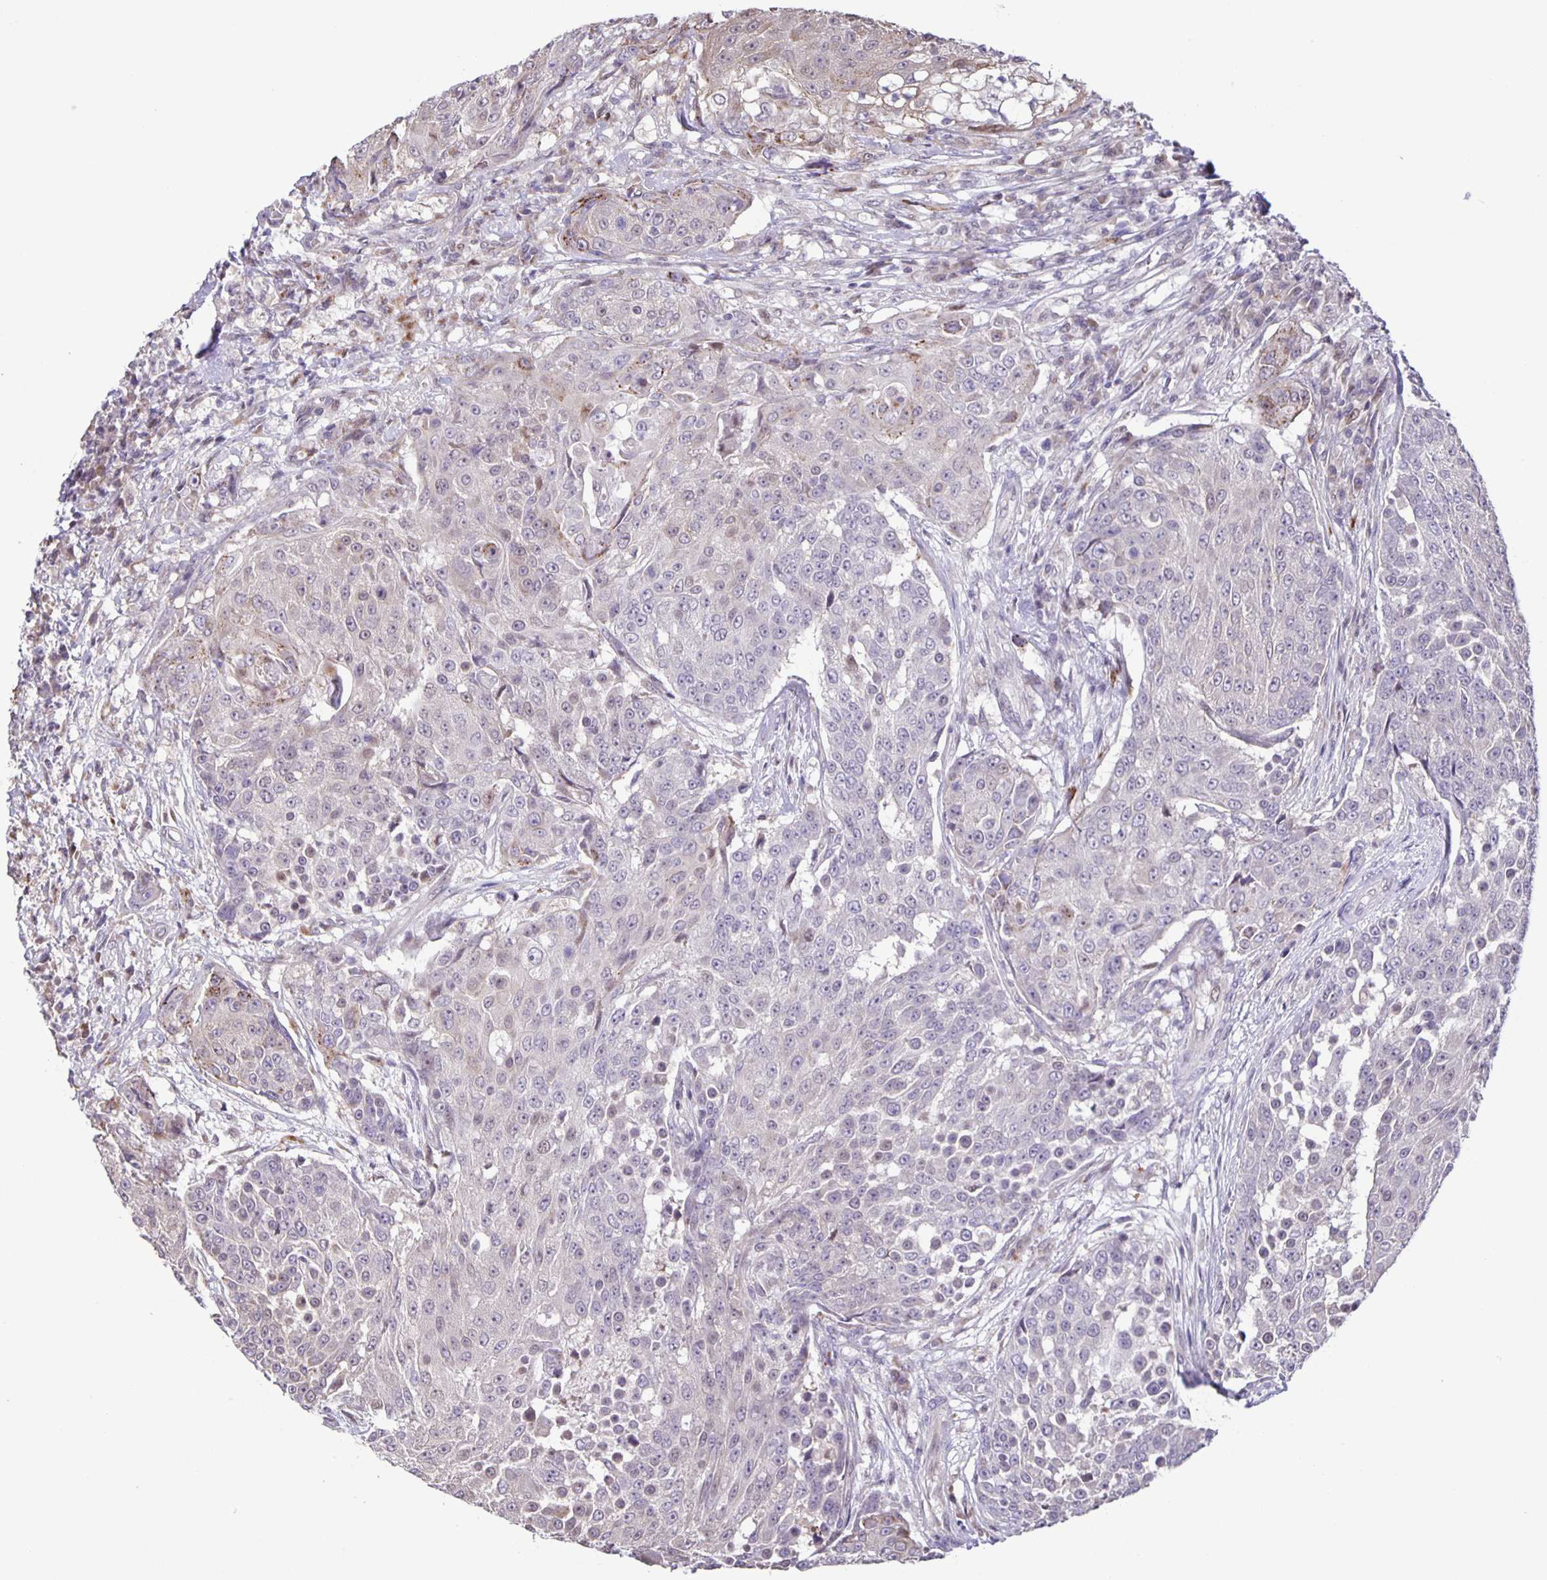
{"staining": {"intensity": "negative", "quantity": "none", "location": "none"}, "tissue": "urothelial cancer", "cell_type": "Tumor cells", "image_type": "cancer", "snomed": [{"axis": "morphology", "description": "Urothelial carcinoma, High grade"}, {"axis": "topography", "description": "Urinary bladder"}], "caption": "Immunohistochemistry image of neoplastic tissue: human urothelial cancer stained with DAB displays no significant protein staining in tumor cells. (DAB (3,3'-diaminobenzidine) immunohistochemistry (IHC) visualized using brightfield microscopy, high magnification).", "gene": "MAPK12", "patient": {"sex": "female", "age": 63}}